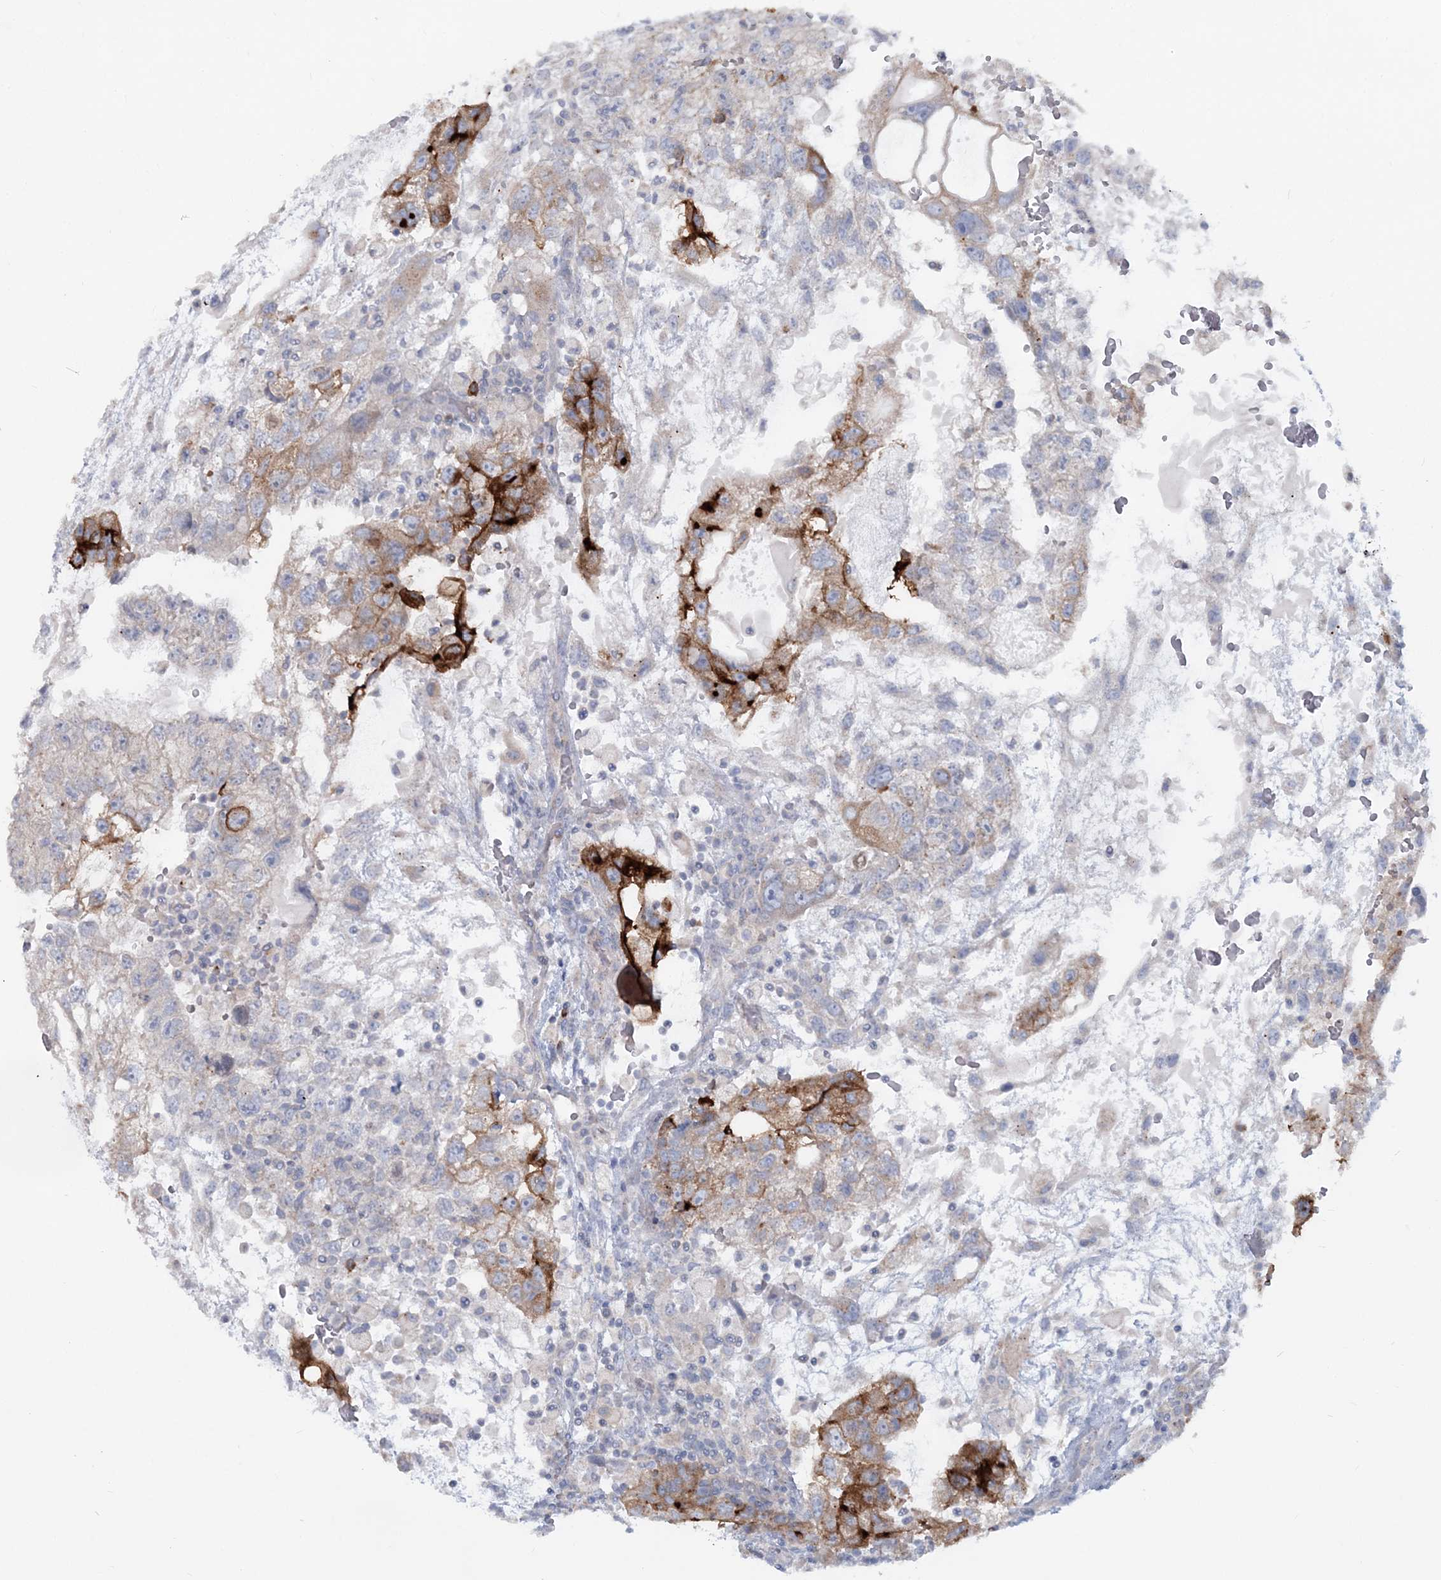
{"staining": {"intensity": "strong", "quantity": "<25%", "location": "cytoplasmic/membranous"}, "tissue": "testis cancer", "cell_type": "Tumor cells", "image_type": "cancer", "snomed": [{"axis": "morphology", "description": "Carcinoma, Embryonal, NOS"}, {"axis": "topography", "description": "Testis"}], "caption": "Embryonal carcinoma (testis) was stained to show a protein in brown. There is medium levels of strong cytoplasmic/membranous positivity in approximately <25% of tumor cells. The protein of interest is stained brown, and the nuclei are stained in blue (DAB (3,3'-diaminobenzidine) IHC with brightfield microscopy, high magnification).", "gene": "ADGB", "patient": {"sex": "male", "age": 36}}